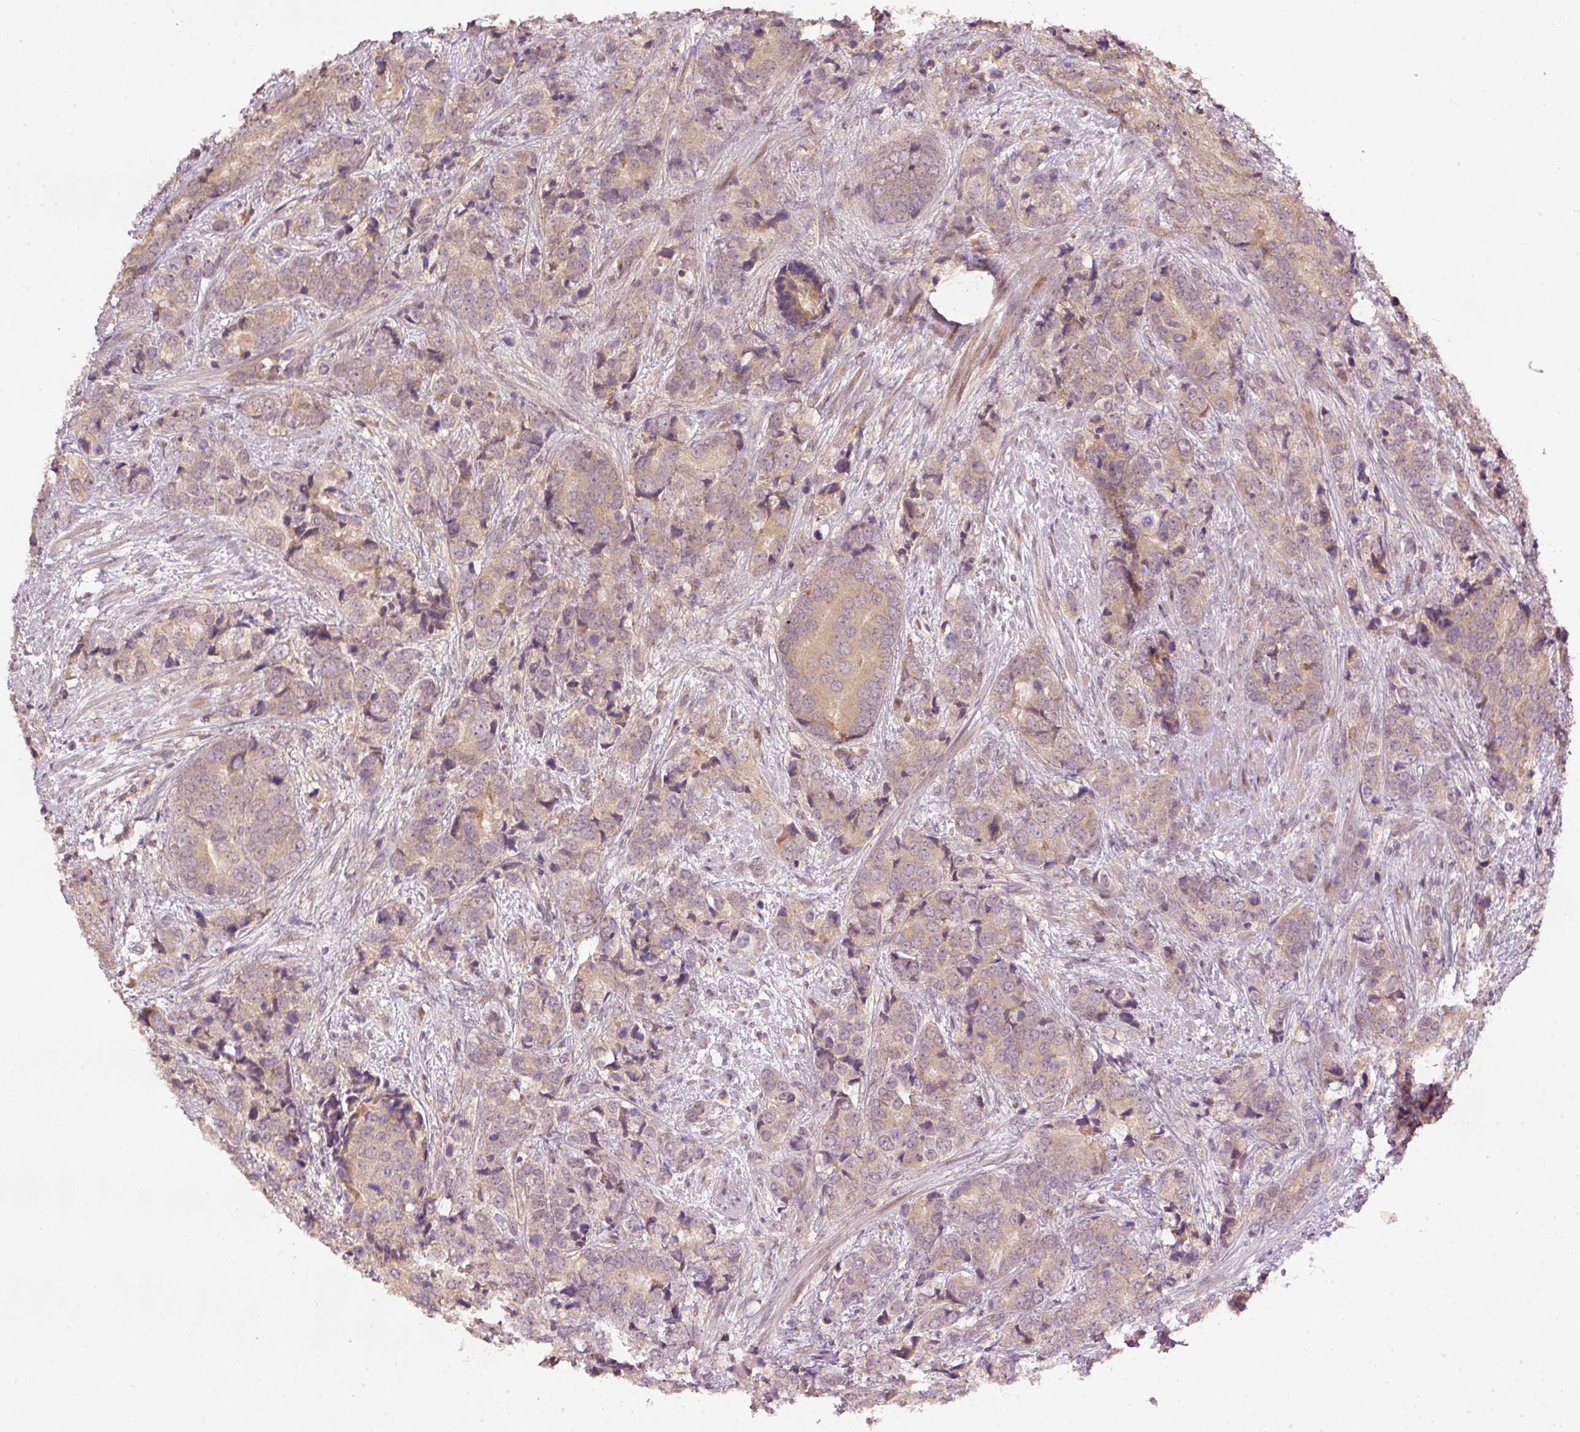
{"staining": {"intensity": "moderate", "quantity": "25%-75%", "location": "cytoplasmic/membranous"}, "tissue": "prostate cancer", "cell_type": "Tumor cells", "image_type": "cancer", "snomed": [{"axis": "morphology", "description": "Adenocarcinoma, High grade"}, {"axis": "topography", "description": "Prostate"}], "caption": "An image showing moderate cytoplasmic/membranous positivity in approximately 25%-75% of tumor cells in prostate adenocarcinoma (high-grade), as visualized by brown immunohistochemical staining.", "gene": "PCDHB1", "patient": {"sex": "male", "age": 62}}